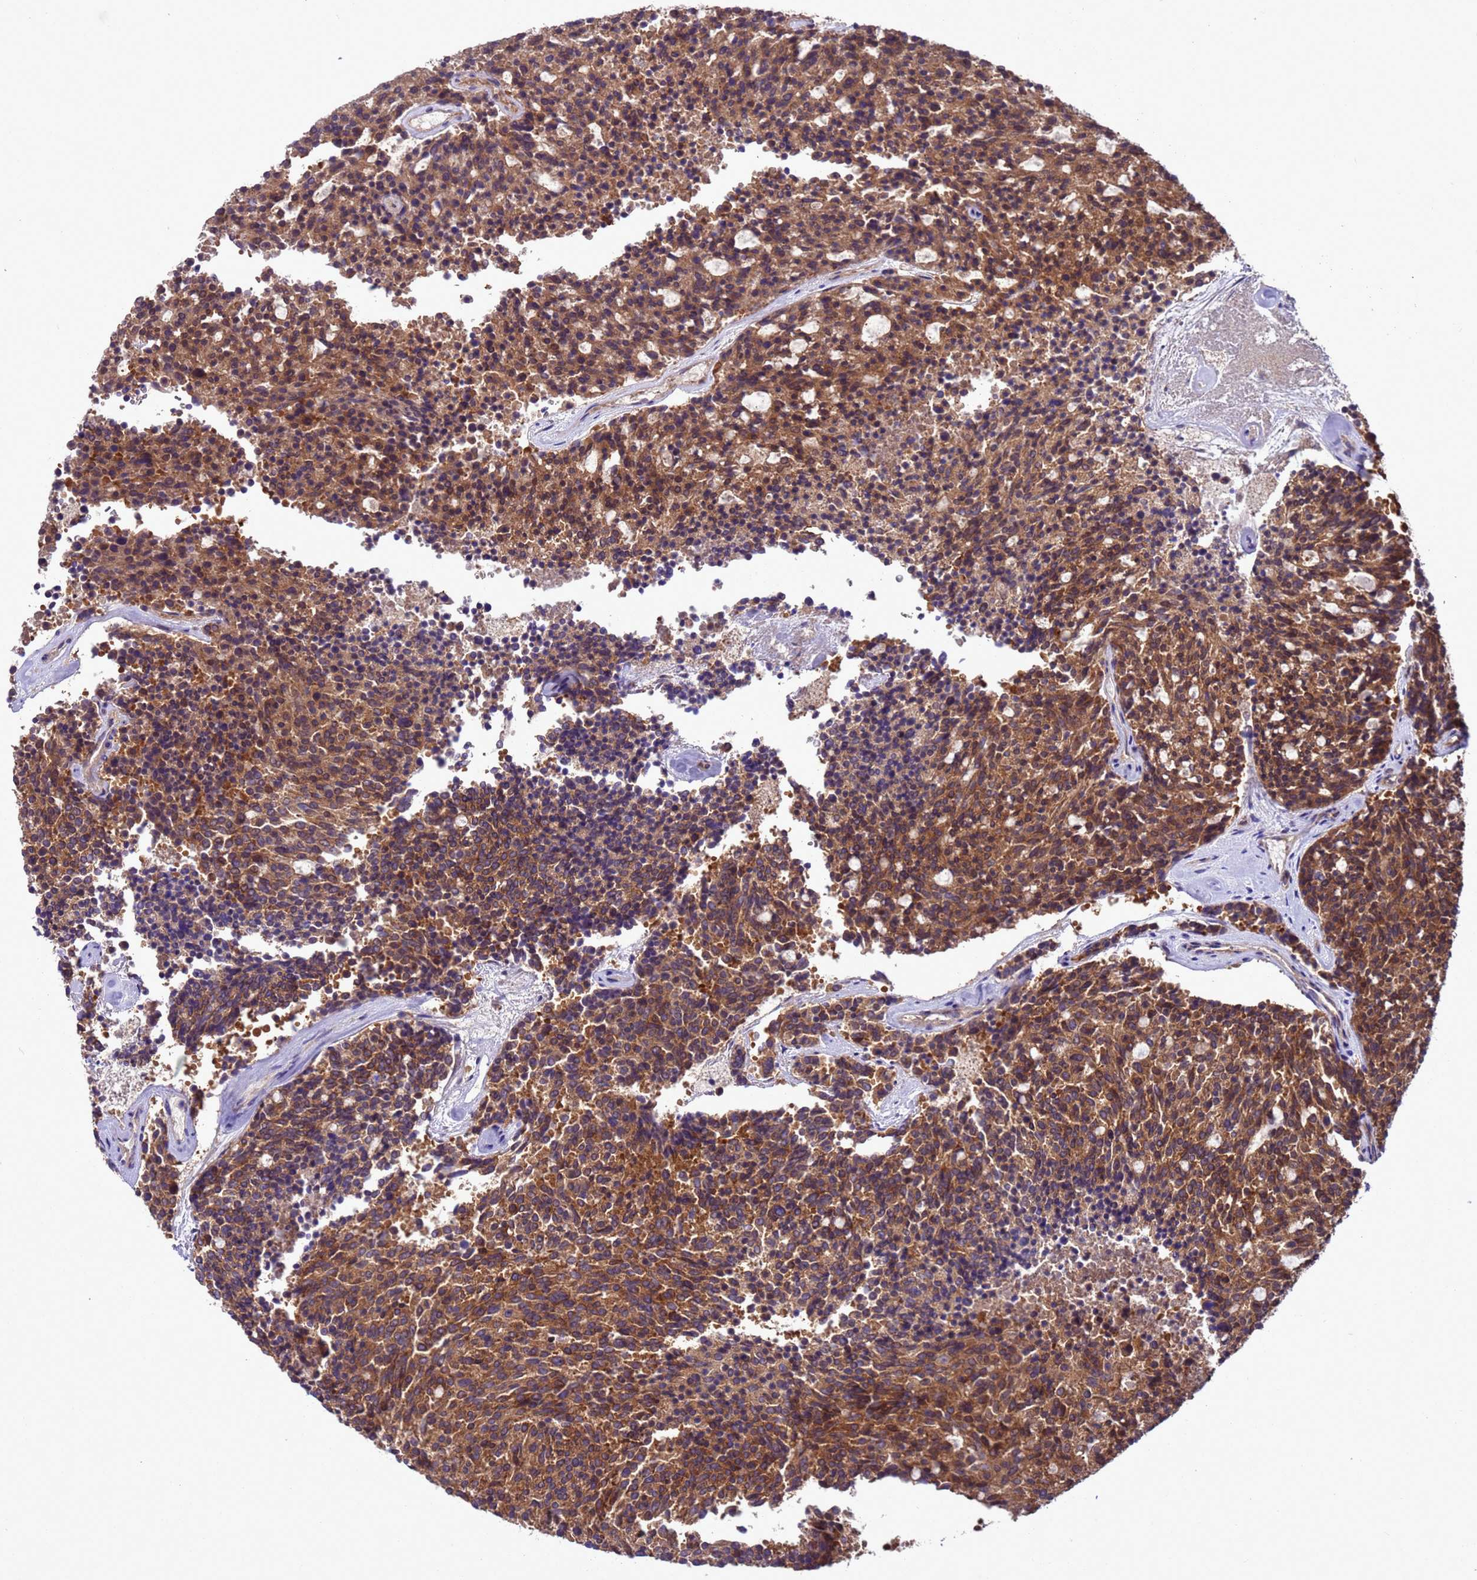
{"staining": {"intensity": "moderate", "quantity": ">75%", "location": "cytoplasmic/membranous"}, "tissue": "carcinoid", "cell_type": "Tumor cells", "image_type": "cancer", "snomed": [{"axis": "morphology", "description": "Carcinoid, malignant, NOS"}, {"axis": "topography", "description": "Pancreas"}], "caption": "There is medium levels of moderate cytoplasmic/membranous positivity in tumor cells of carcinoid, as demonstrated by immunohistochemical staining (brown color).", "gene": "ARHGAP12", "patient": {"sex": "female", "age": 54}}